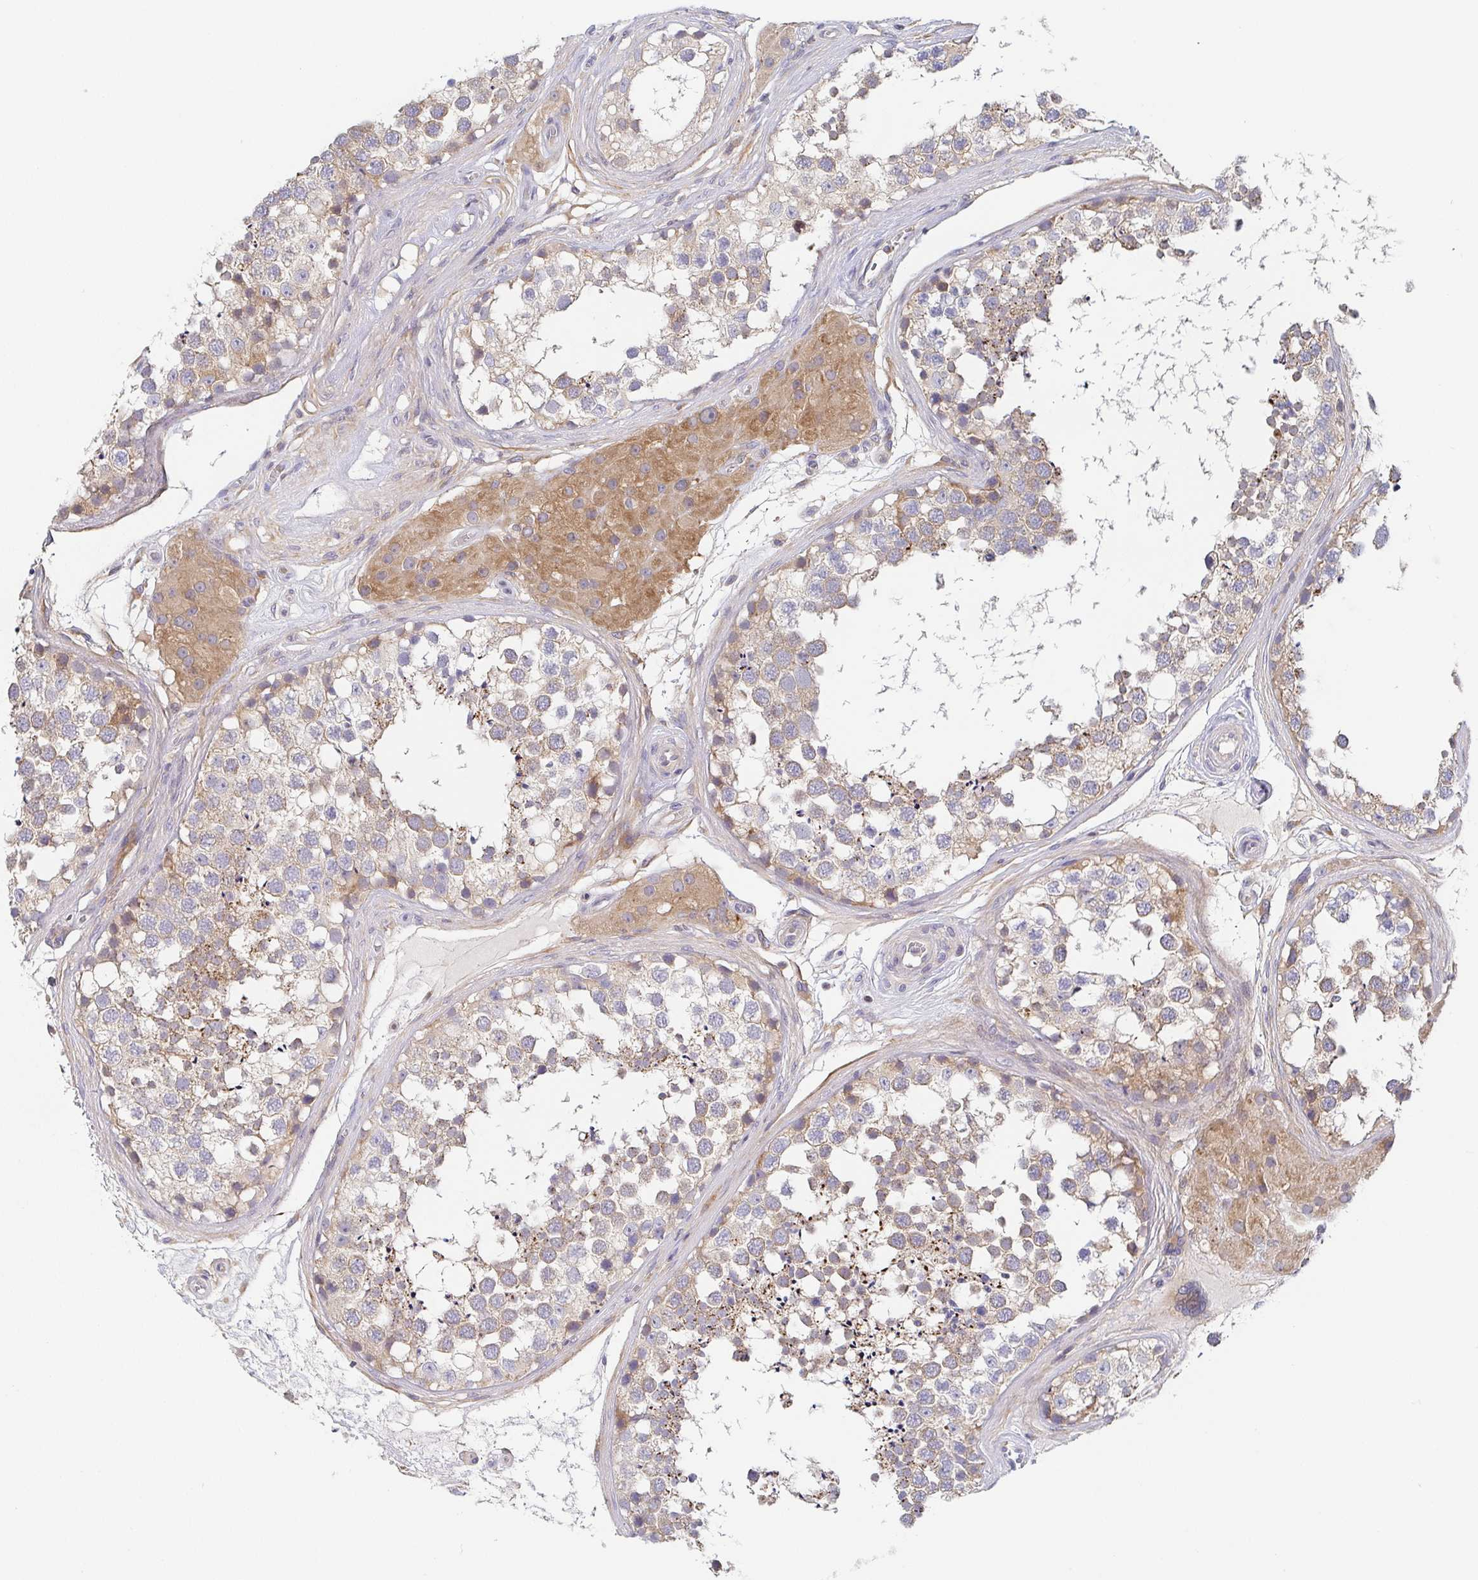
{"staining": {"intensity": "weak", "quantity": "25%-75%", "location": "cytoplasmic/membranous"}, "tissue": "testis", "cell_type": "Cells in seminiferous ducts", "image_type": "normal", "snomed": [{"axis": "morphology", "description": "Normal tissue, NOS"}, {"axis": "morphology", "description": "Seminoma, NOS"}, {"axis": "topography", "description": "Testis"}], "caption": "Immunohistochemical staining of normal human testis exhibits 25%-75% levels of weak cytoplasmic/membranous protein positivity in about 25%-75% of cells in seminiferous ducts.", "gene": "TUFT1", "patient": {"sex": "male", "age": 65}}